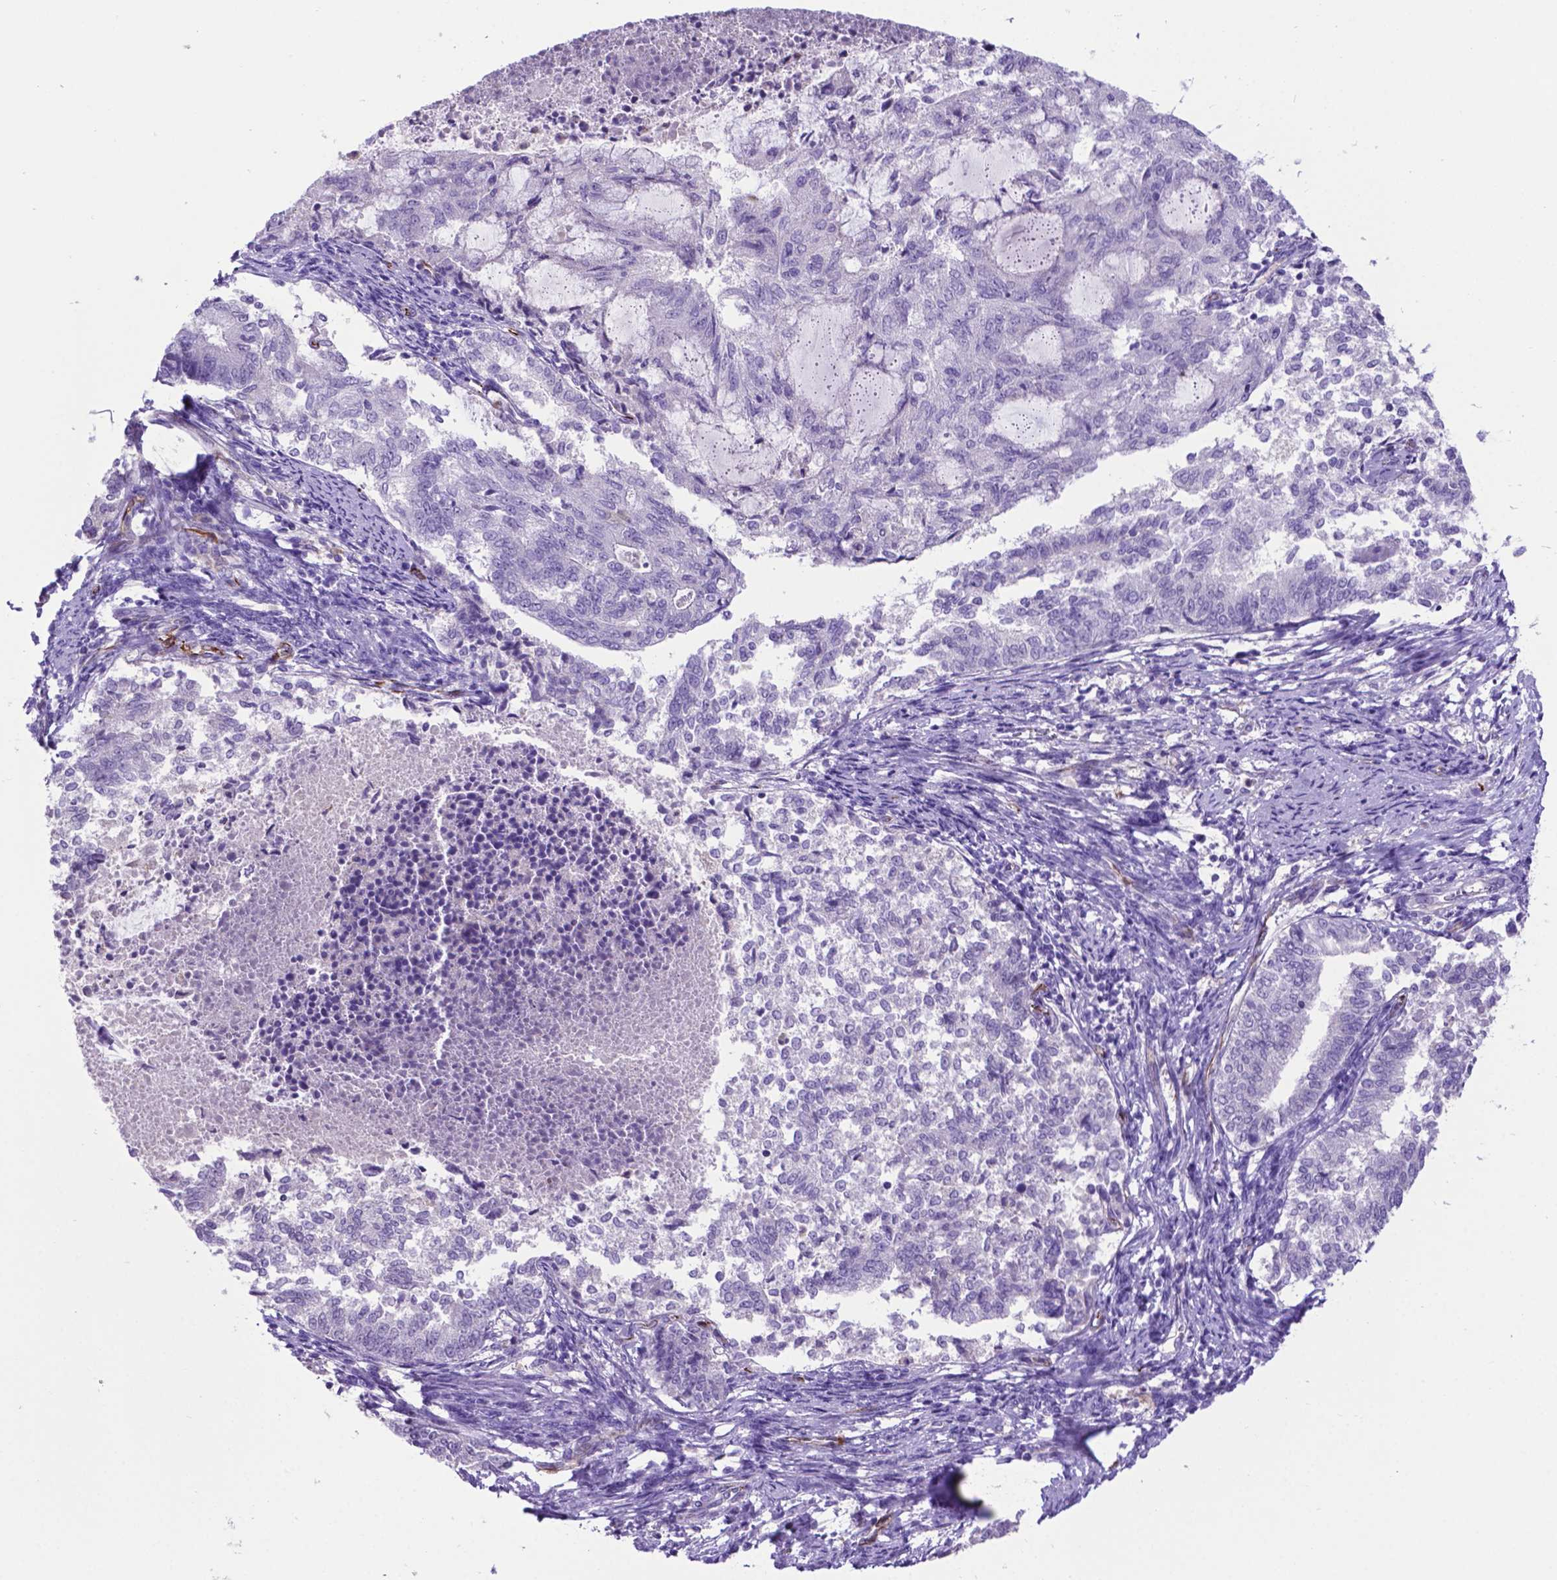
{"staining": {"intensity": "negative", "quantity": "none", "location": "none"}, "tissue": "endometrial cancer", "cell_type": "Tumor cells", "image_type": "cancer", "snomed": [{"axis": "morphology", "description": "Adenocarcinoma, NOS"}, {"axis": "topography", "description": "Endometrium"}], "caption": "Immunohistochemistry (IHC) photomicrograph of neoplastic tissue: human endometrial cancer (adenocarcinoma) stained with DAB (3,3'-diaminobenzidine) exhibits no significant protein expression in tumor cells.", "gene": "LZTR1", "patient": {"sex": "female", "age": 65}}